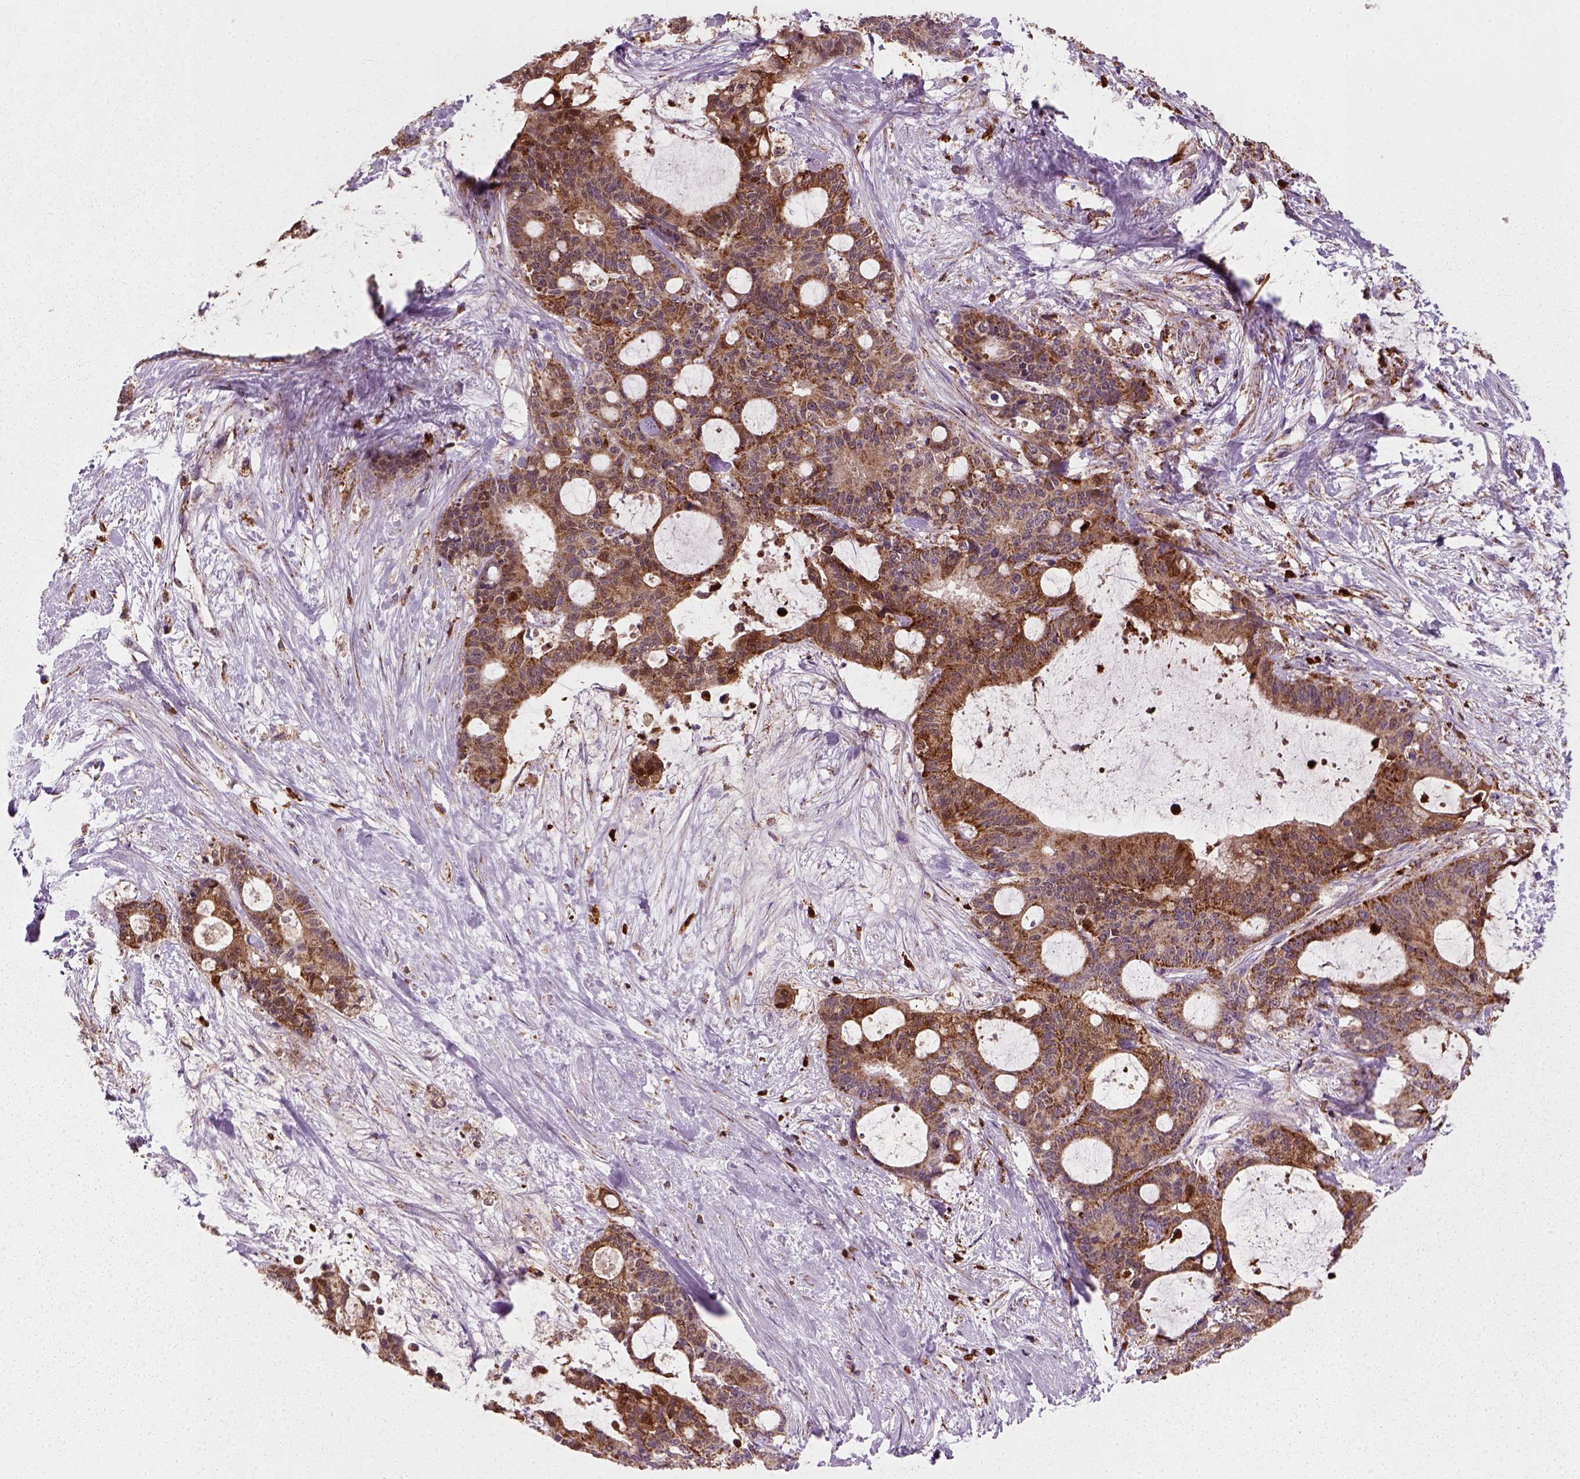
{"staining": {"intensity": "moderate", "quantity": ">75%", "location": "cytoplasmic/membranous"}, "tissue": "liver cancer", "cell_type": "Tumor cells", "image_type": "cancer", "snomed": [{"axis": "morphology", "description": "Cholangiocarcinoma"}, {"axis": "topography", "description": "Liver"}], "caption": "This is a histology image of IHC staining of liver cancer, which shows moderate staining in the cytoplasmic/membranous of tumor cells.", "gene": "NUDT16L1", "patient": {"sex": "female", "age": 73}}